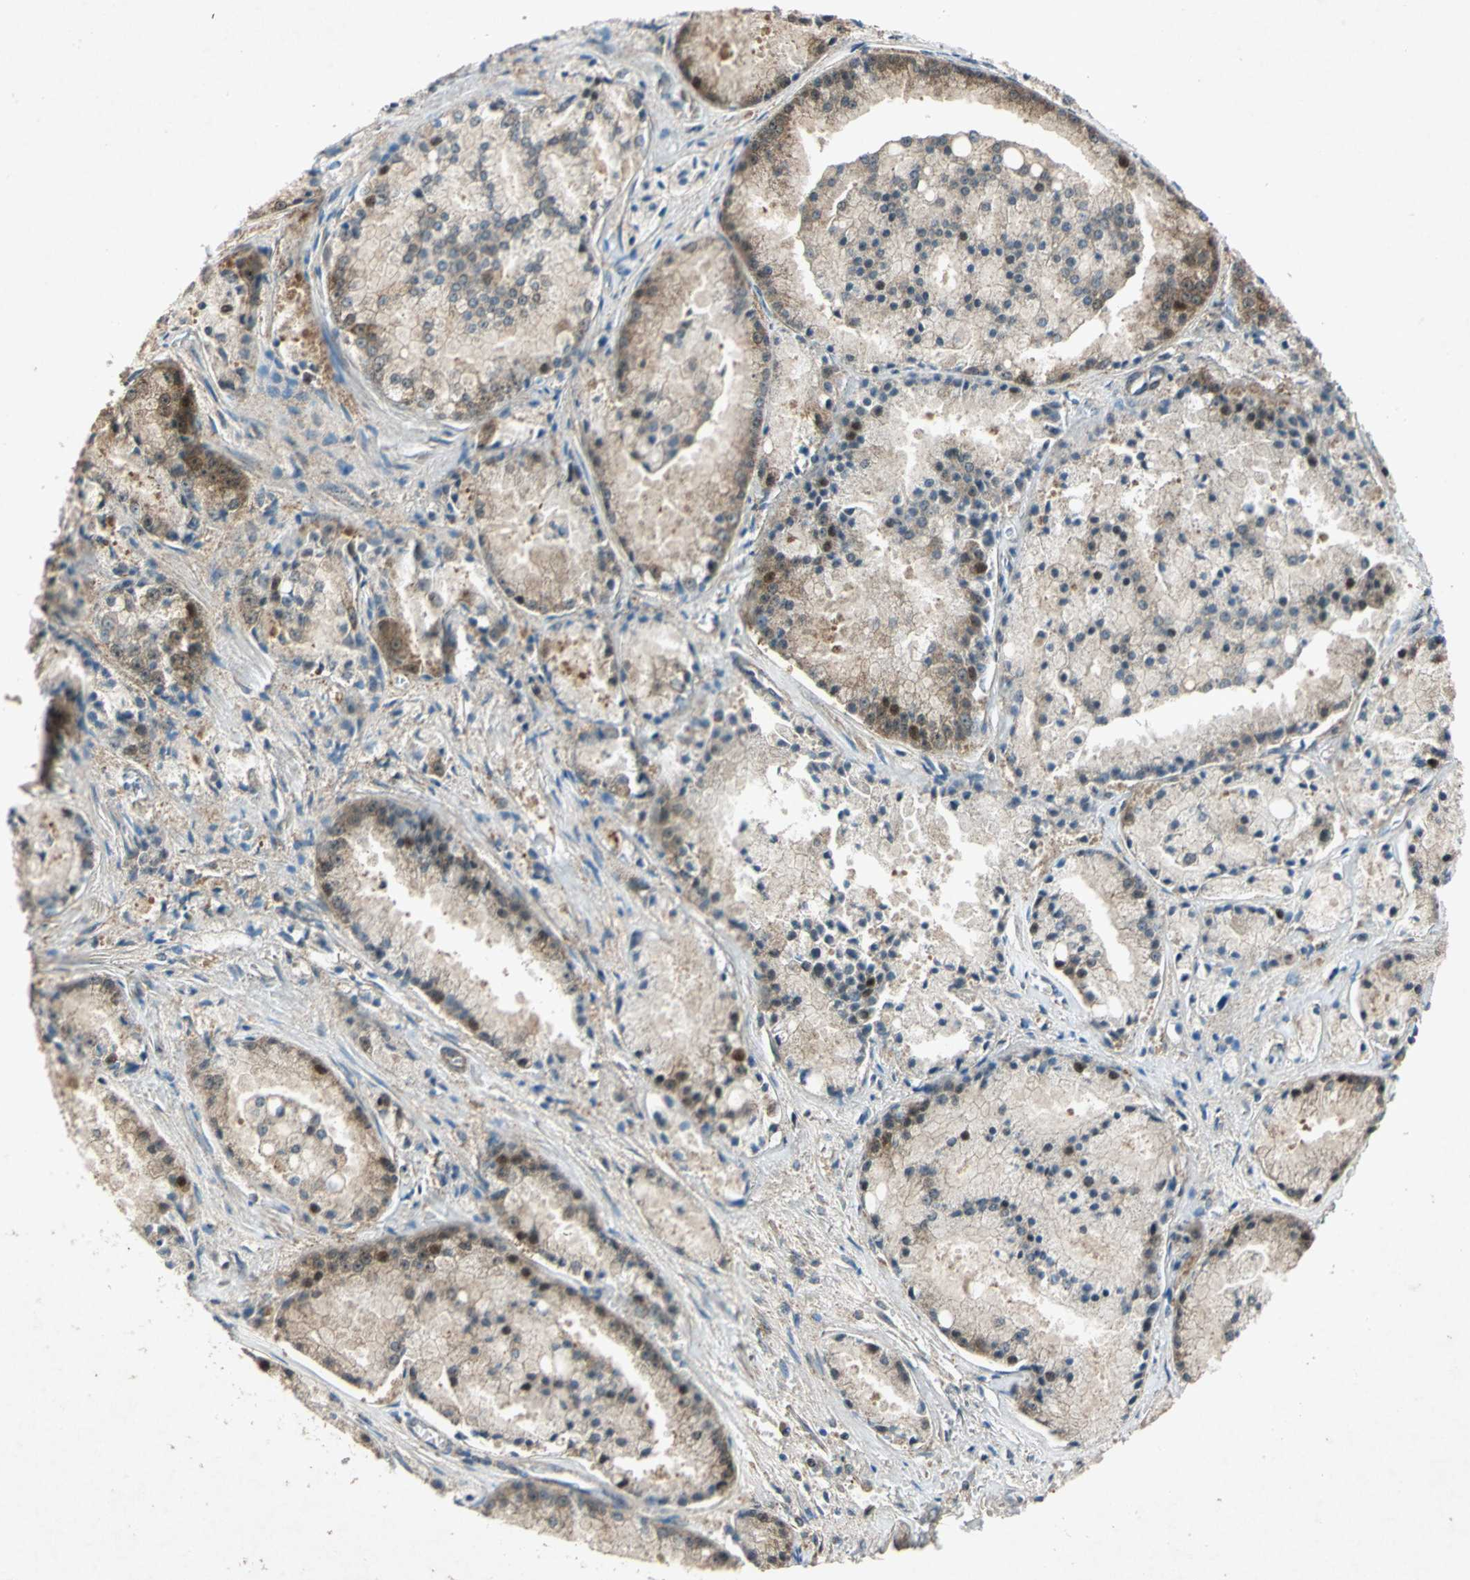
{"staining": {"intensity": "weak", "quantity": "25%-75%", "location": "cytoplasmic/membranous"}, "tissue": "prostate cancer", "cell_type": "Tumor cells", "image_type": "cancer", "snomed": [{"axis": "morphology", "description": "Adenocarcinoma, Low grade"}, {"axis": "topography", "description": "Prostate"}], "caption": "The histopathology image displays a brown stain indicating the presence of a protein in the cytoplasmic/membranous of tumor cells in prostate low-grade adenocarcinoma. (IHC, brightfield microscopy, high magnification).", "gene": "AHSA1", "patient": {"sex": "male", "age": 64}}